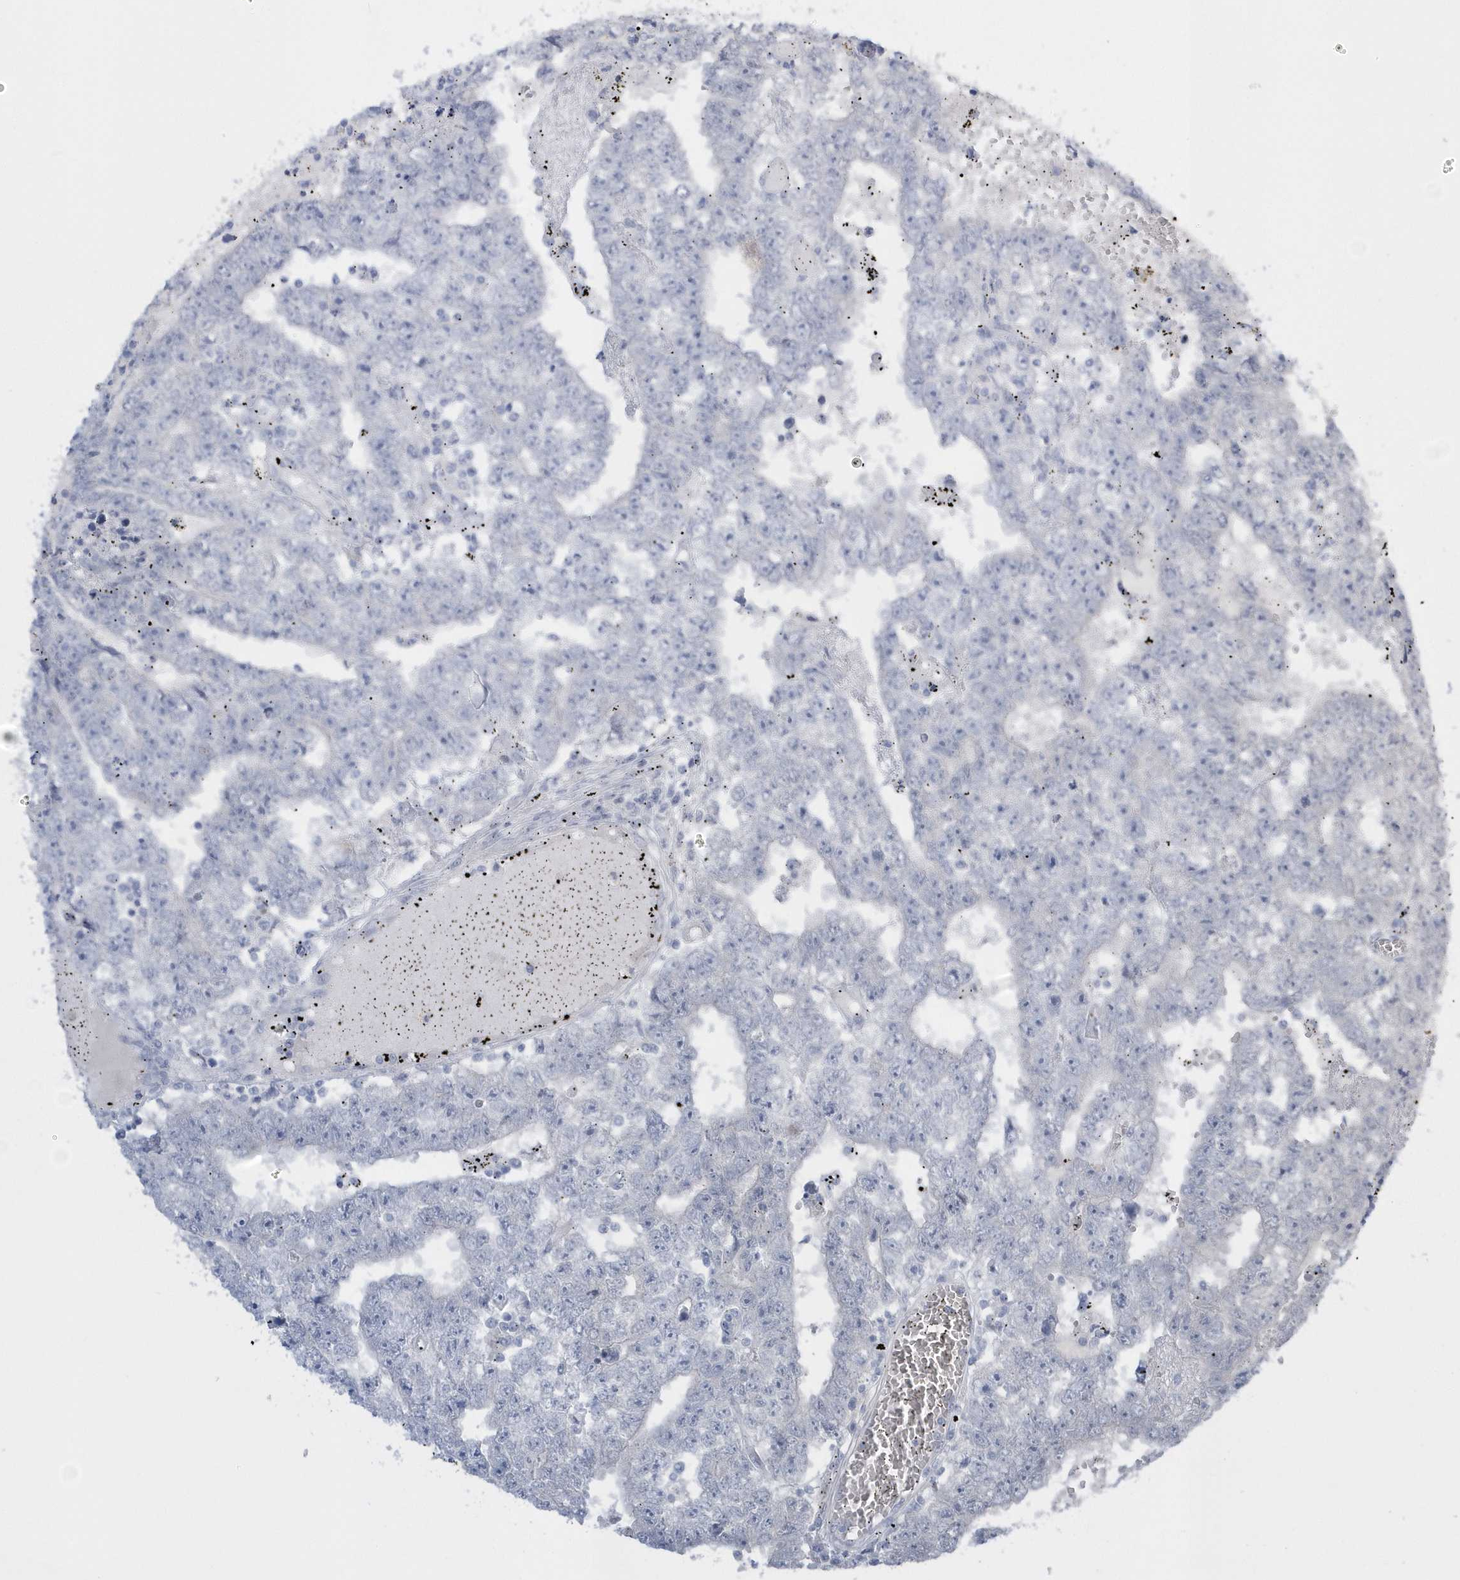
{"staining": {"intensity": "negative", "quantity": "none", "location": "none"}, "tissue": "testis cancer", "cell_type": "Tumor cells", "image_type": "cancer", "snomed": [{"axis": "morphology", "description": "Carcinoma, Embryonal, NOS"}, {"axis": "topography", "description": "Testis"}], "caption": "Tumor cells are negative for protein expression in human embryonal carcinoma (testis). Nuclei are stained in blue.", "gene": "ZC3H12D", "patient": {"sex": "male", "age": 25}}